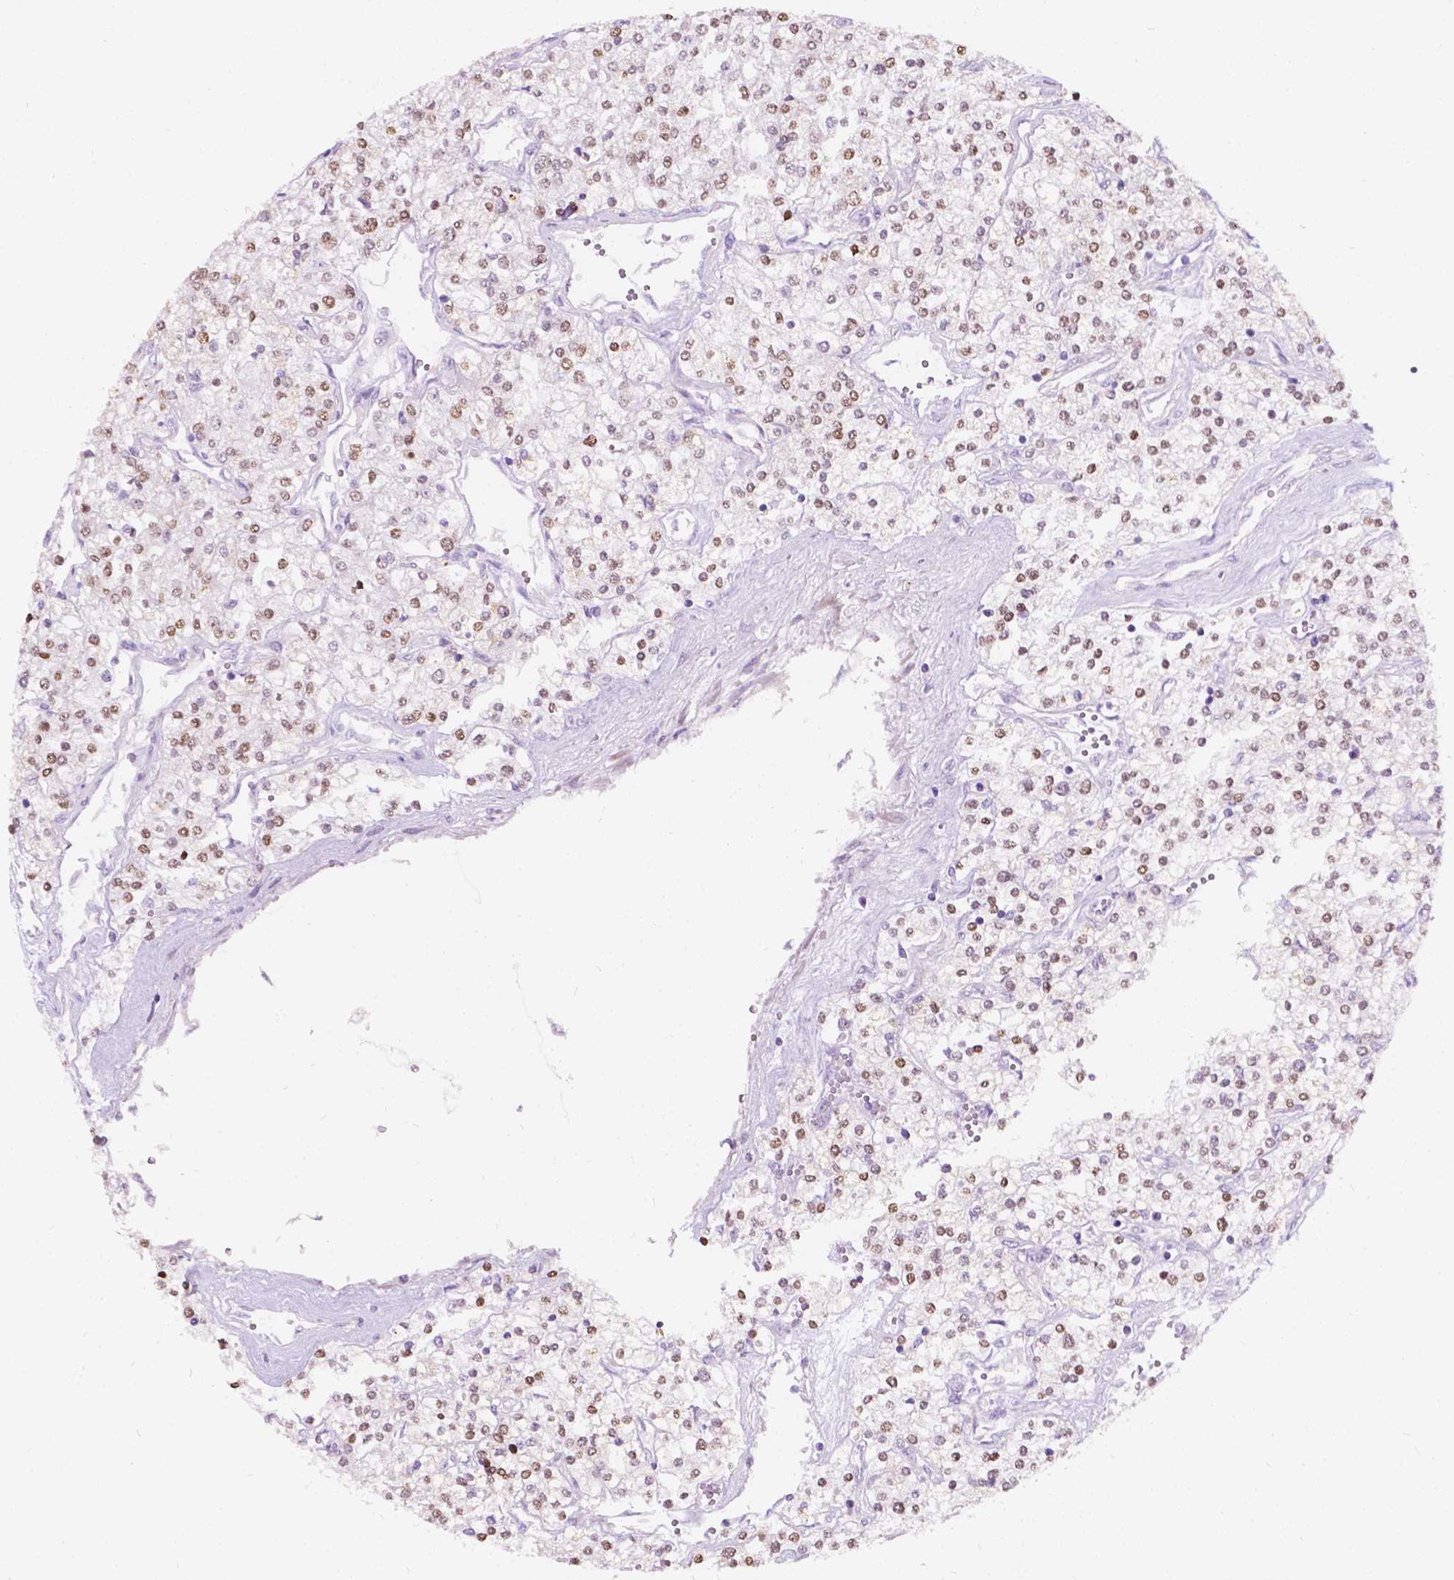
{"staining": {"intensity": "moderate", "quantity": ">75%", "location": "nuclear"}, "tissue": "renal cancer", "cell_type": "Tumor cells", "image_type": "cancer", "snomed": [{"axis": "morphology", "description": "Adenocarcinoma, NOS"}, {"axis": "topography", "description": "Kidney"}], "caption": "Tumor cells demonstrate moderate nuclear expression in about >75% of cells in renal adenocarcinoma.", "gene": "NOS1AP", "patient": {"sex": "male", "age": 80}}